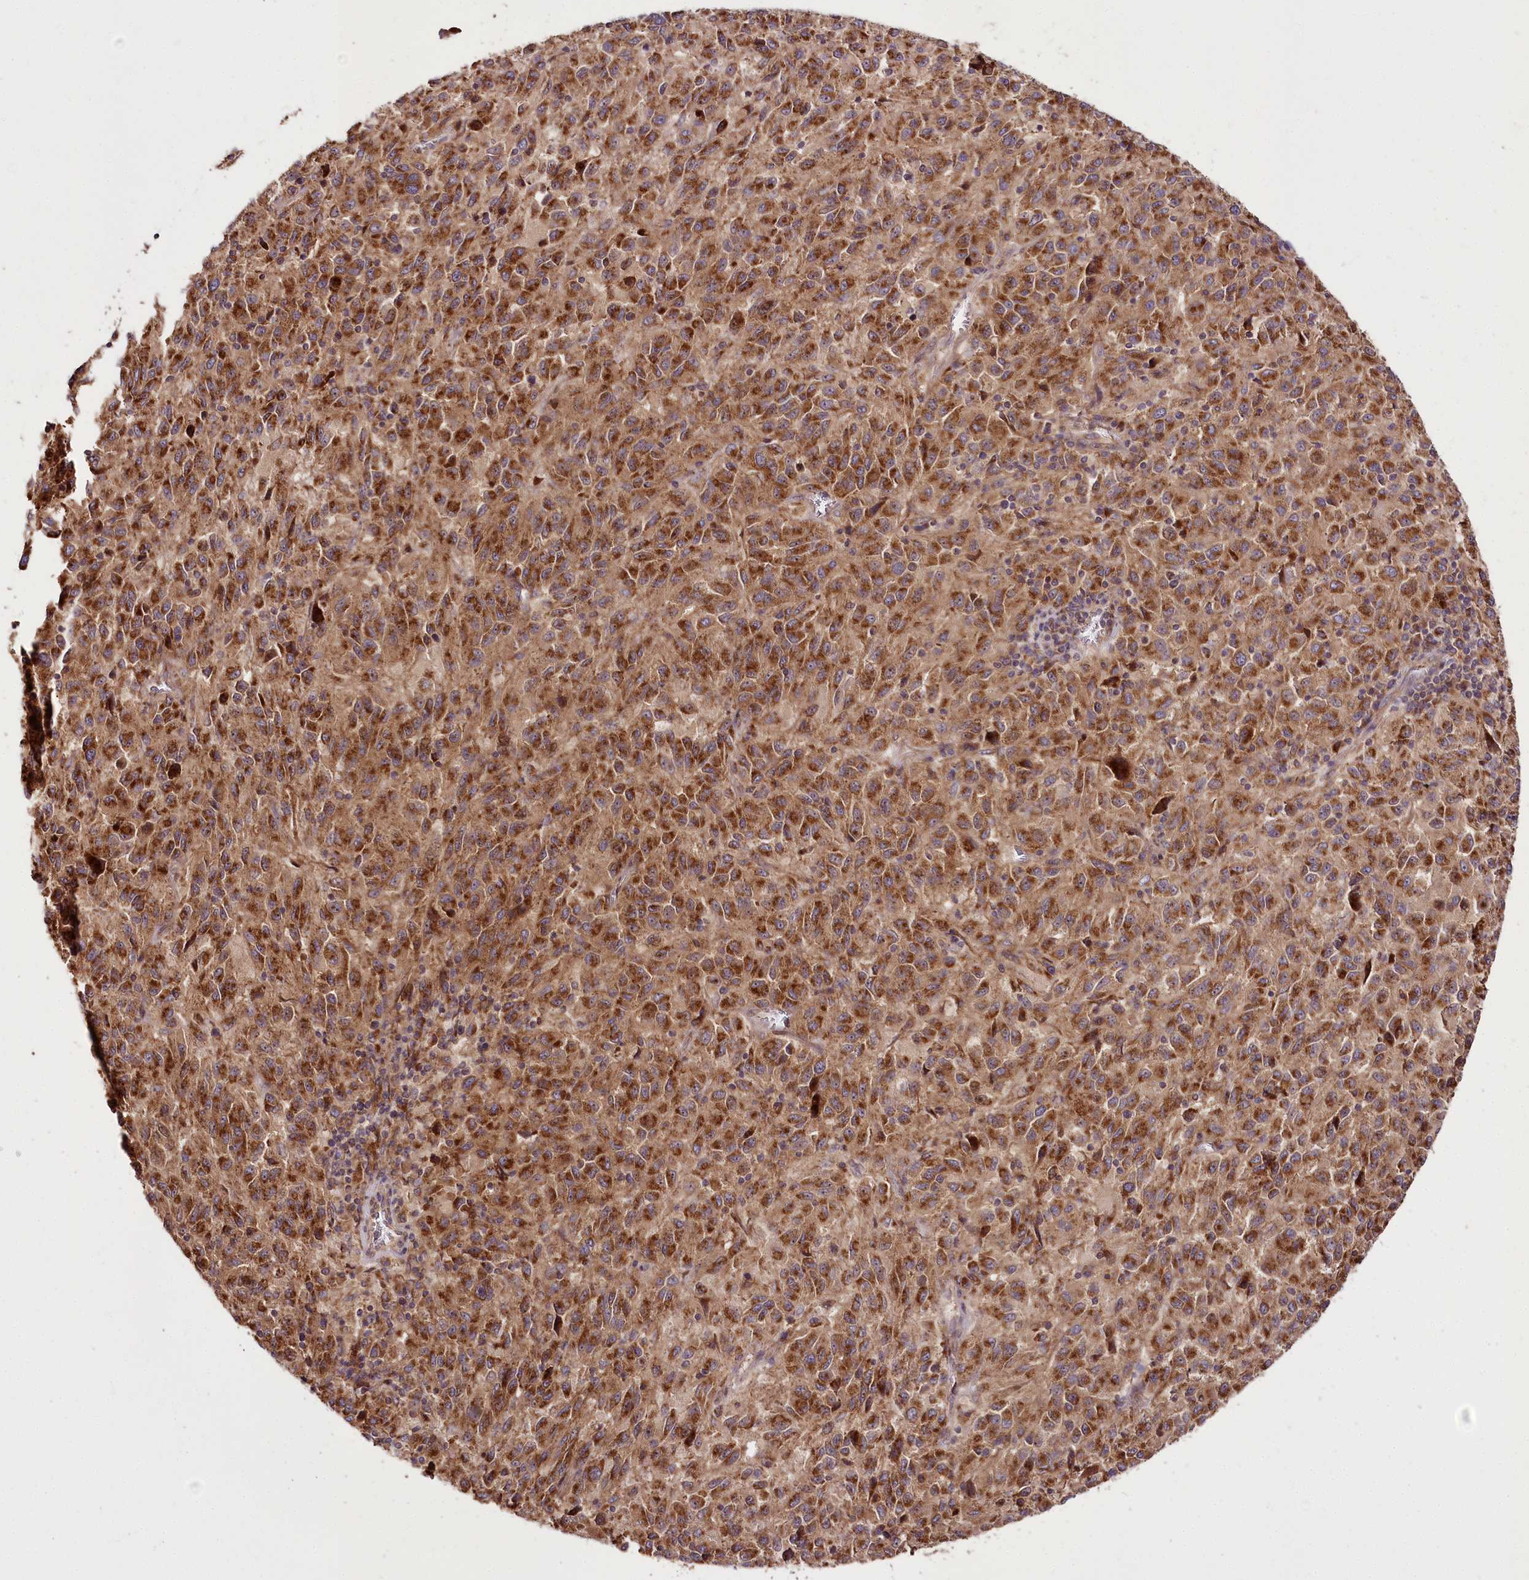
{"staining": {"intensity": "strong", "quantity": ">75%", "location": "cytoplasmic/membranous"}, "tissue": "melanoma", "cell_type": "Tumor cells", "image_type": "cancer", "snomed": [{"axis": "morphology", "description": "Malignant melanoma, Metastatic site"}, {"axis": "topography", "description": "Lung"}], "caption": "This is an image of IHC staining of melanoma, which shows strong positivity in the cytoplasmic/membranous of tumor cells.", "gene": "RAB7A", "patient": {"sex": "male", "age": 64}}